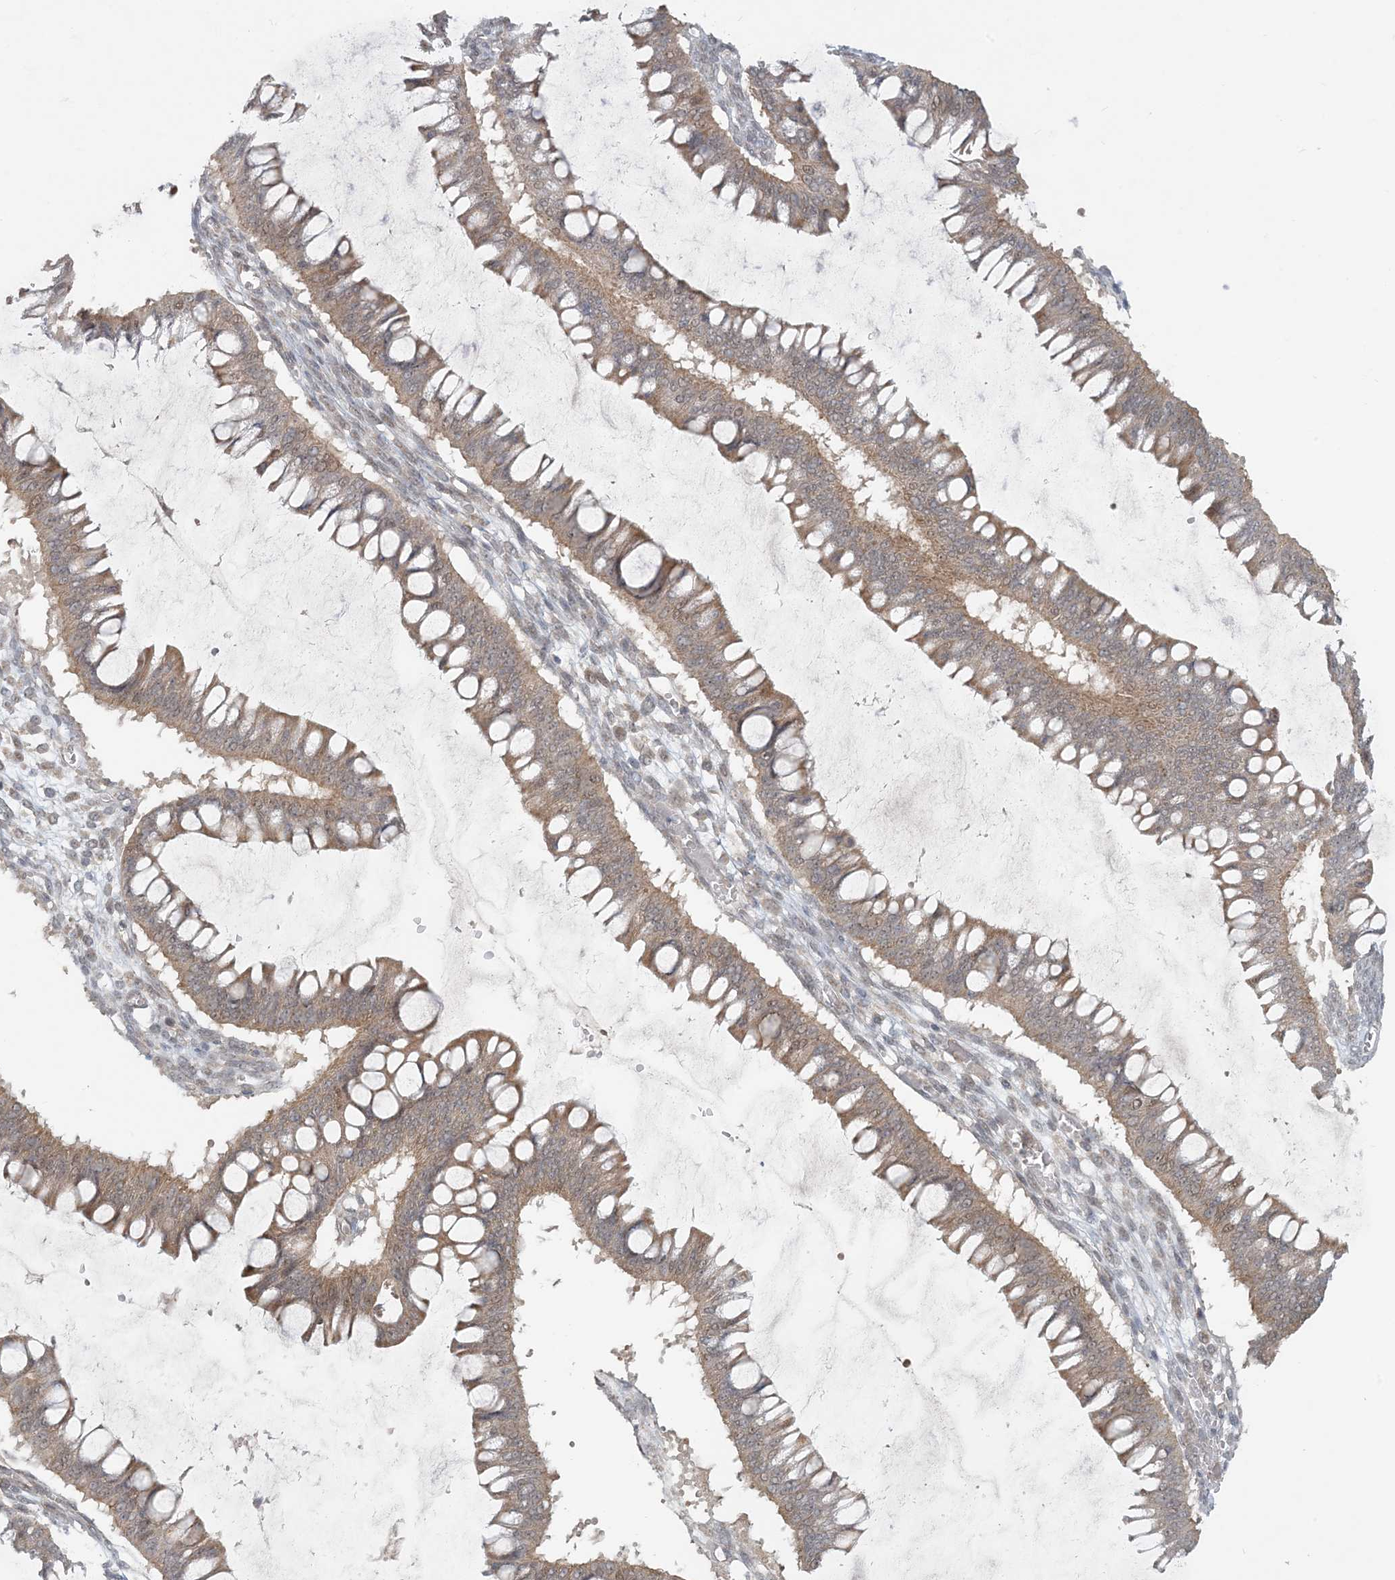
{"staining": {"intensity": "moderate", "quantity": ">75%", "location": "cytoplasmic/membranous"}, "tissue": "ovarian cancer", "cell_type": "Tumor cells", "image_type": "cancer", "snomed": [{"axis": "morphology", "description": "Cystadenocarcinoma, mucinous, NOS"}, {"axis": "topography", "description": "Ovary"}], "caption": "Protein positivity by immunohistochemistry exhibits moderate cytoplasmic/membranous expression in about >75% of tumor cells in ovarian cancer. The protein is shown in brown color, while the nuclei are stained blue.", "gene": "OBI1", "patient": {"sex": "female", "age": 73}}